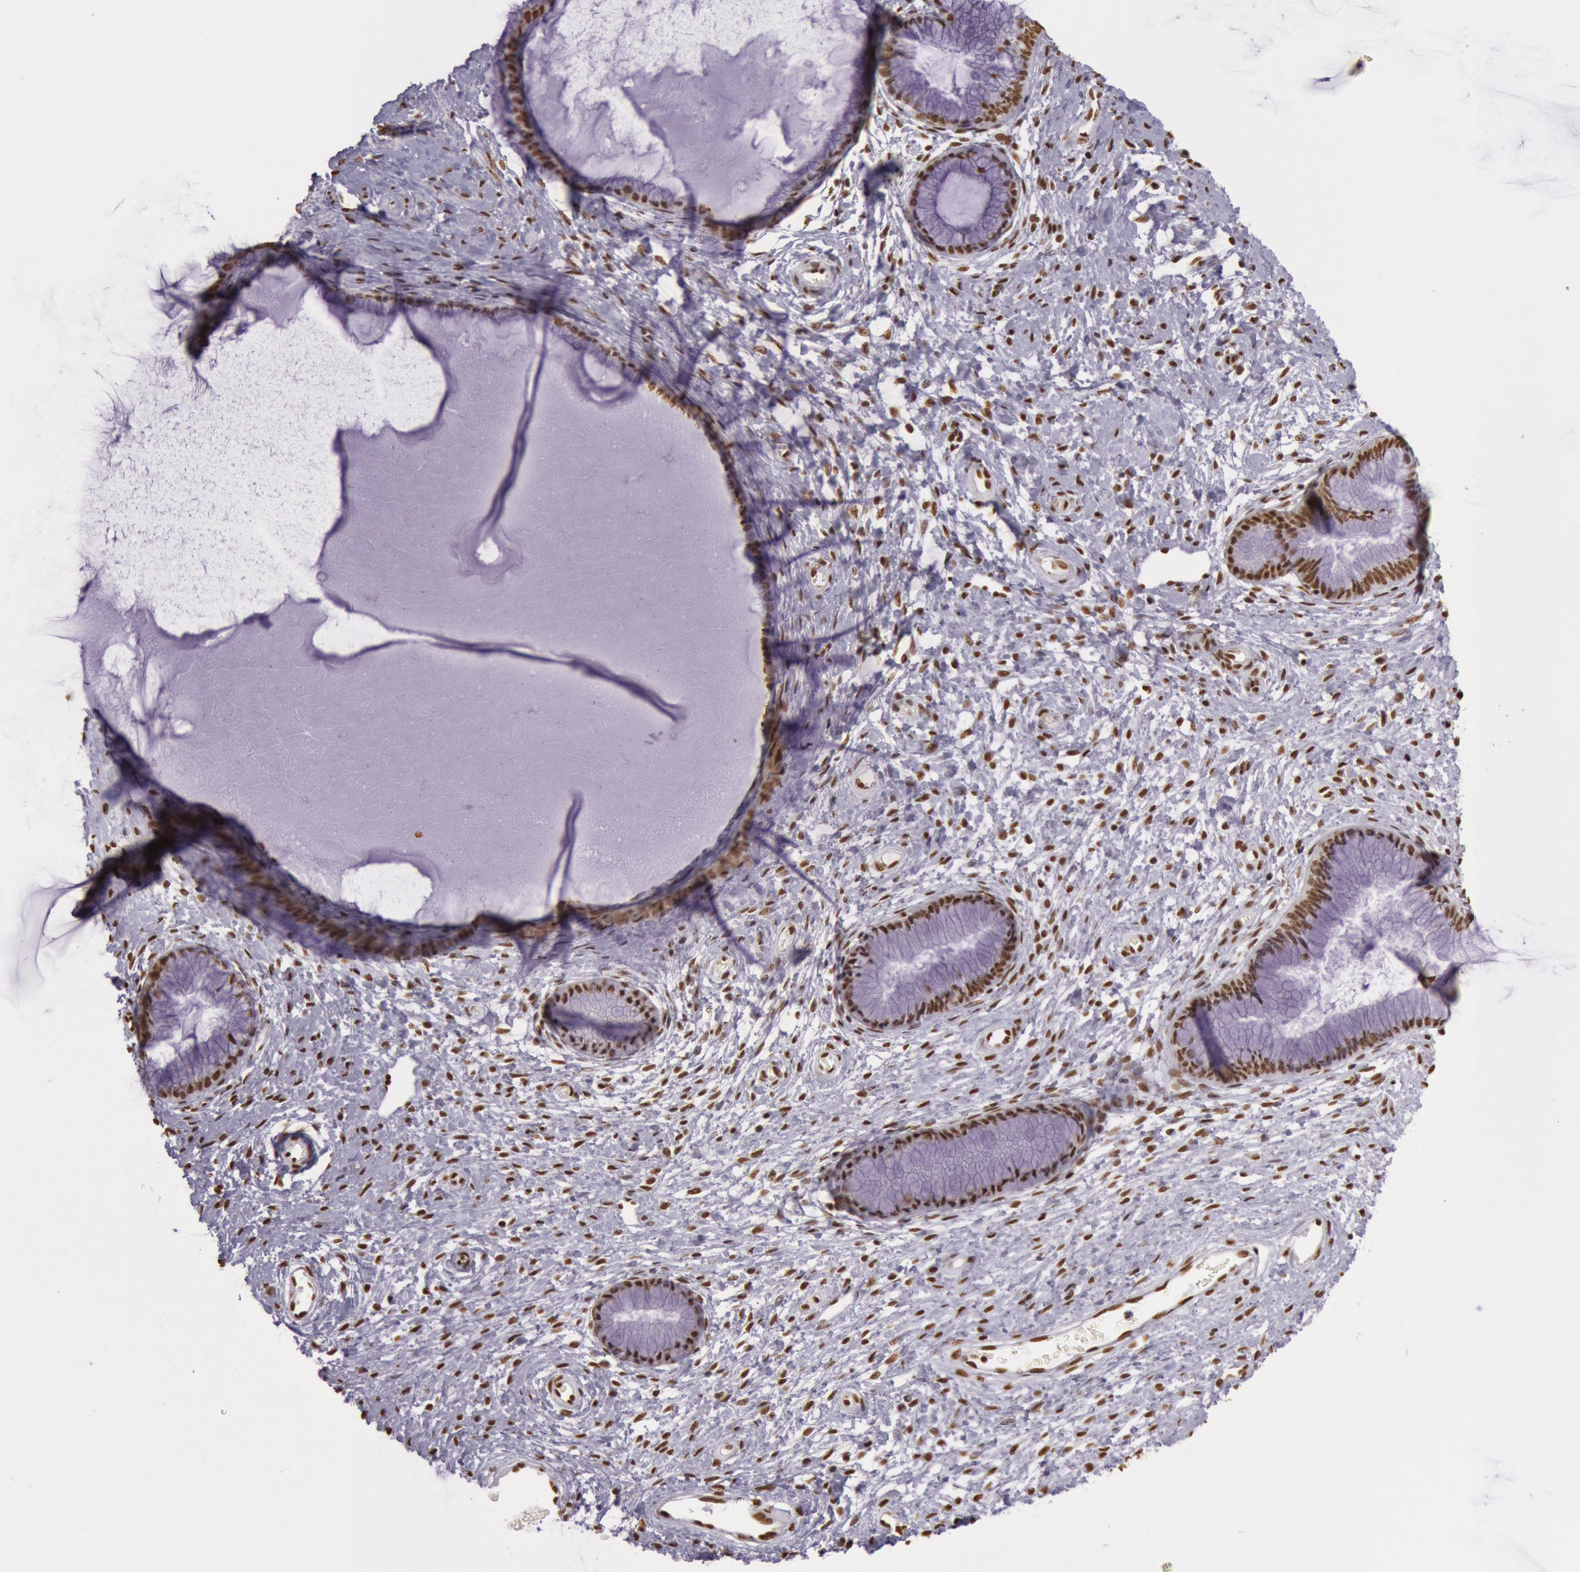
{"staining": {"intensity": "moderate", "quantity": ">75%", "location": "nuclear"}, "tissue": "cervix", "cell_type": "Glandular cells", "image_type": "normal", "snomed": [{"axis": "morphology", "description": "Normal tissue, NOS"}, {"axis": "topography", "description": "Cervix"}], "caption": "About >75% of glandular cells in unremarkable cervix exhibit moderate nuclear protein expression as visualized by brown immunohistochemical staining.", "gene": "HNRNPH1", "patient": {"sex": "female", "age": 27}}